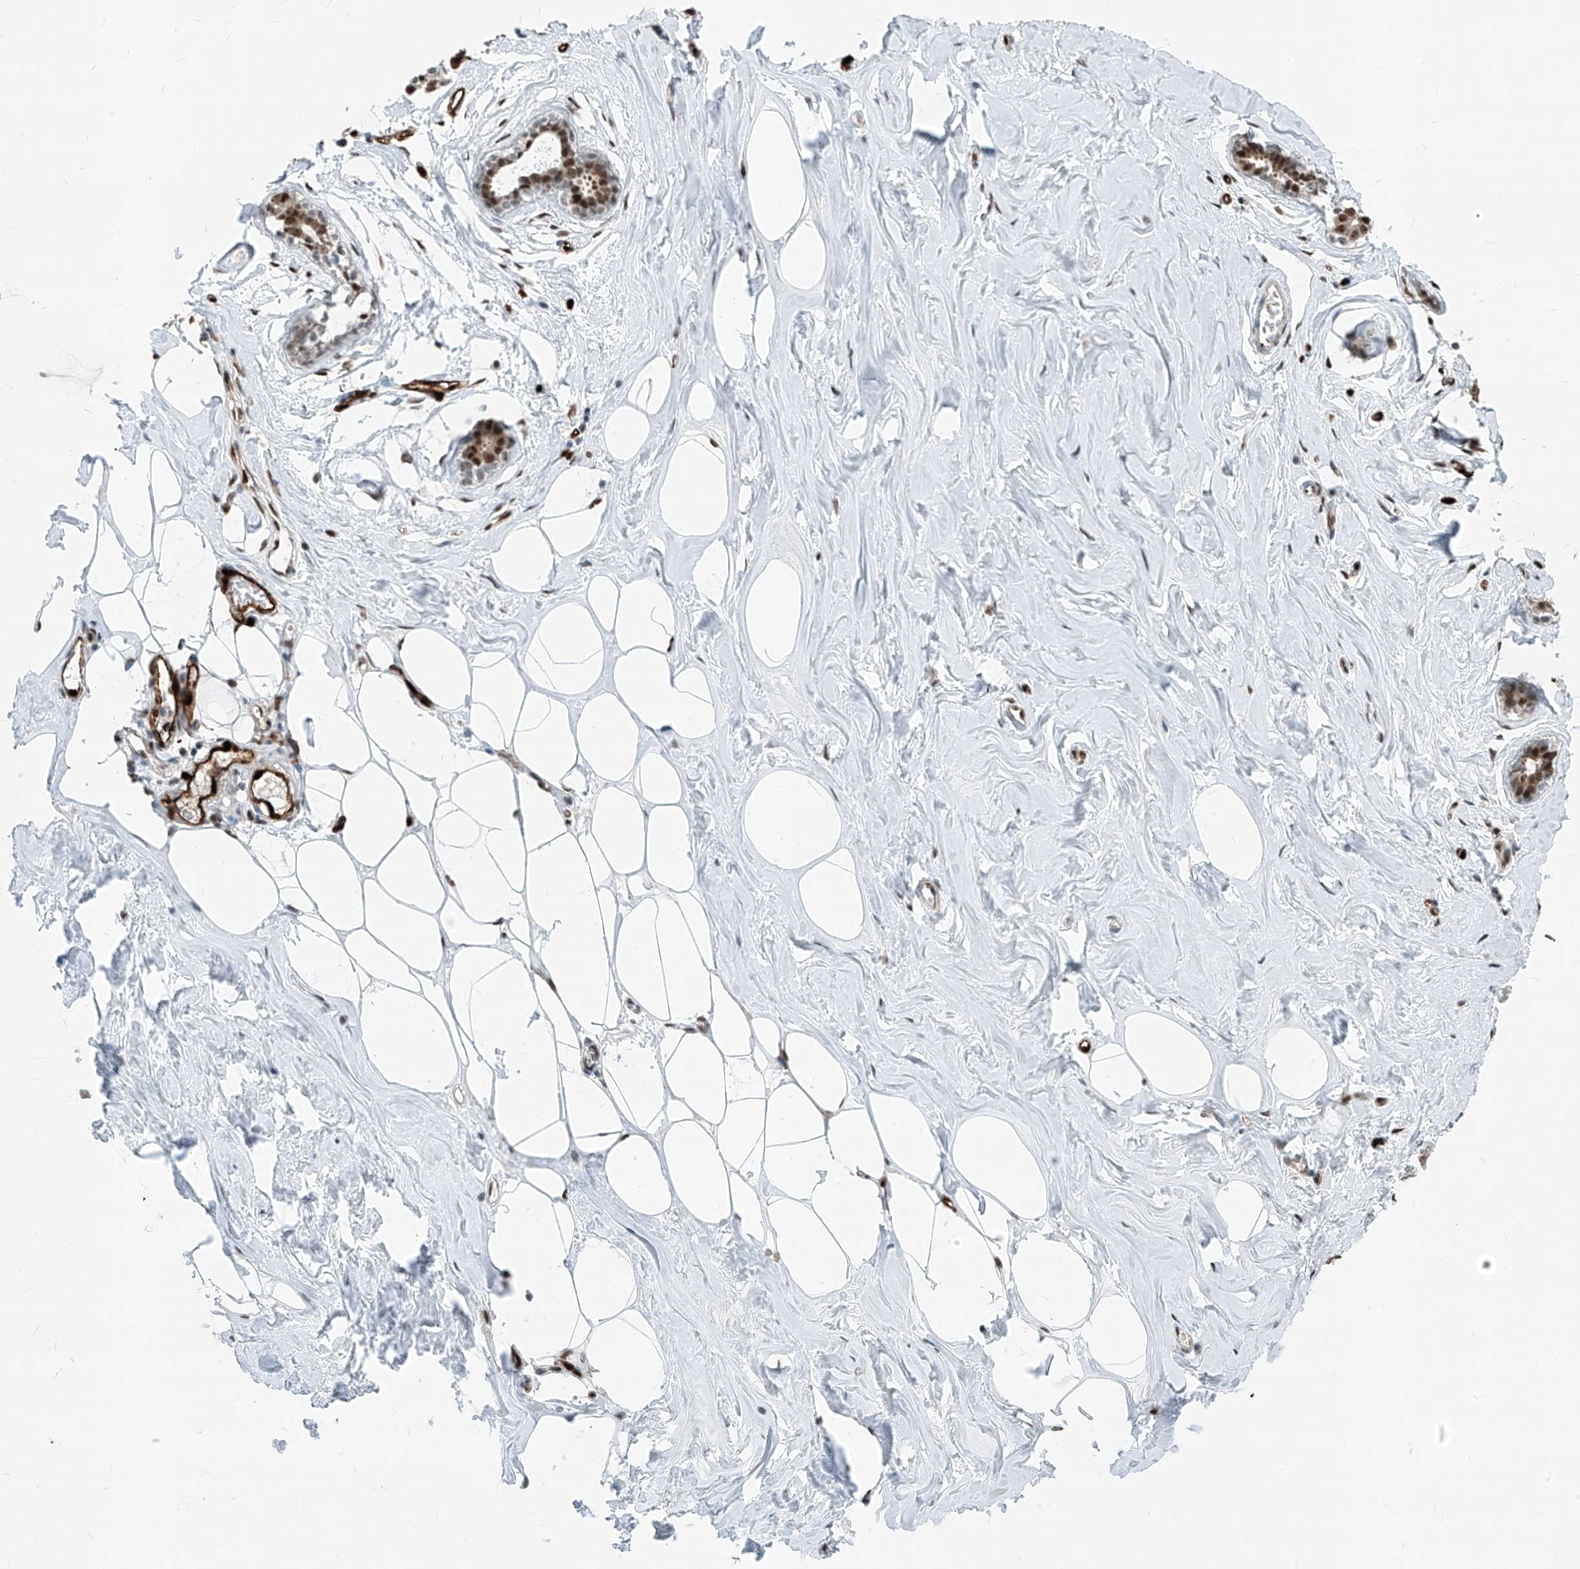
{"staining": {"intensity": "strong", "quantity": ">75%", "location": "cytoplasmic/membranous"}, "tissue": "adipose tissue", "cell_type": "Adipocytes", "image_type": "normal", "snomed": [{"axis": "morphology", "description": "Normal tissue, NOS"}, {"axis": "morphology", "description": "Fibrosis, NOS"}, {"axis": "topography", "description": "Breast"}, {"axis": "topography", "description": "Adipose tissue"}], "caption": "Adipocytes exhibit strong cytoplasmic/membranous expression in about >75% of cells in normal adipose tissue. (DAB IHC with brightfield microscopy, high magnification).", "gene": "RBP7", "patient": {"sex": "female", "age": 39}}